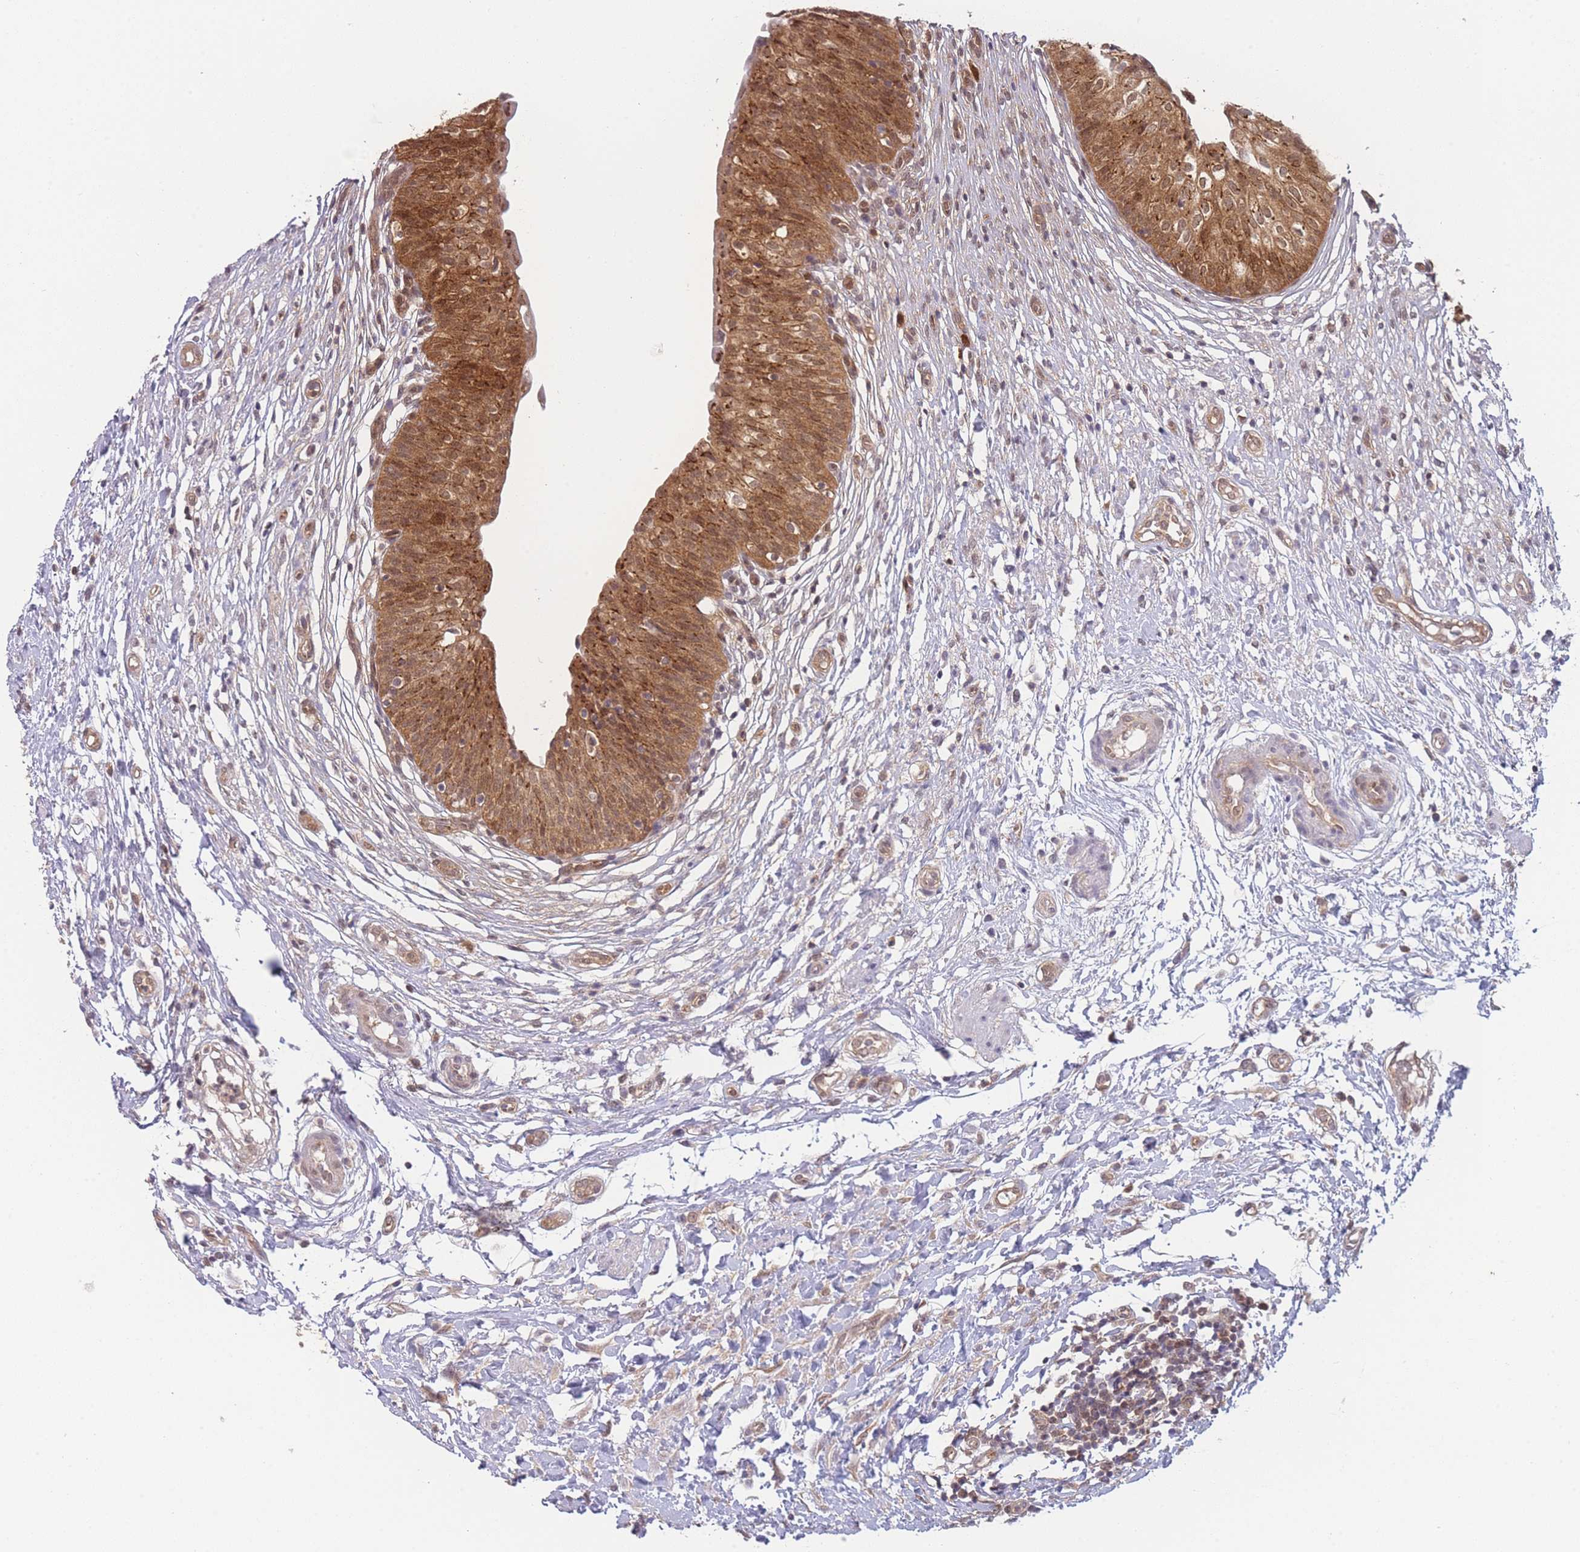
{"staining": {"intensity": "strong", "quantity": ">75%", "location": "cytoplasmic/membranous,nuclear"}, "tissue": "urinary bladder", "cell_type": "Urothelial cells", "image_type": "normal", "snomed": [{"axis": "morphology", "description": "Normal tissue, NOS"}, {"axis": "topography", "description": "Urinary bladder"}], "caption": "Brown immunohistochemical staining in normal urinary bladder demonstrates strong cytoplasmic/membranous,nuclear staining in about >75% of urothelial cells.", "gene": "MRI1", "patient": {"sex": "male", "age": 55}}